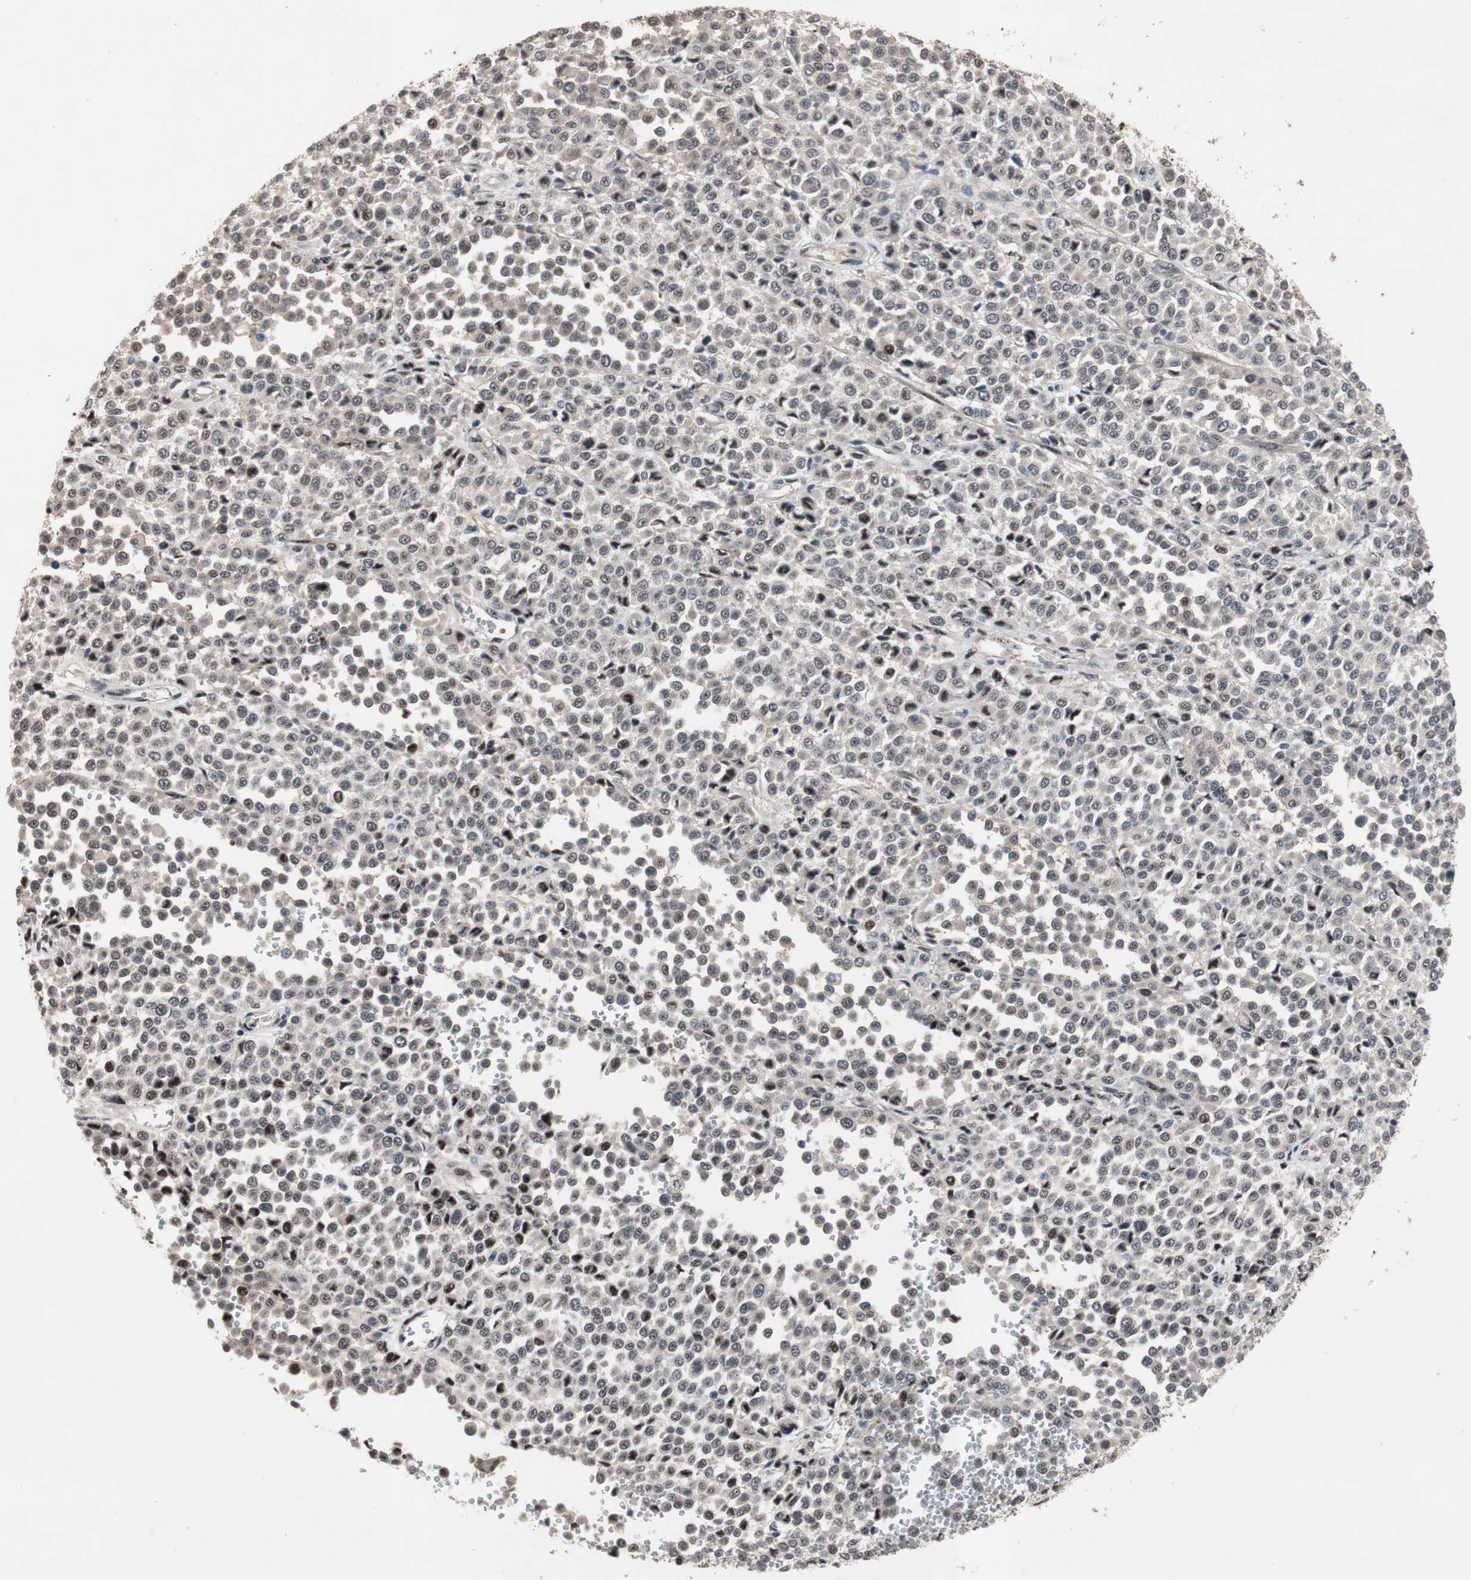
{"staining": {"intensity": "weak", "quantity": "<25%", "location": "nuclear"}, "tissue": "melanoma", "cell_type": "Tumor cells", "image_type": "cancer", "snomed": [{"axis": "morphology", "description": "Malignant melanoma, Metastatic site"}, {"axis": "topography", "description": "Pancreas"}], "caption": "The photomicrograph reveals no staining of tumor cells in melanoma. (DAB (3,3'-diaminobenzidine) IHC visualized using brightfield microscopy, high magnification).", "gene": "SOX7", "patient": {"sex": "female", "age": 30}}